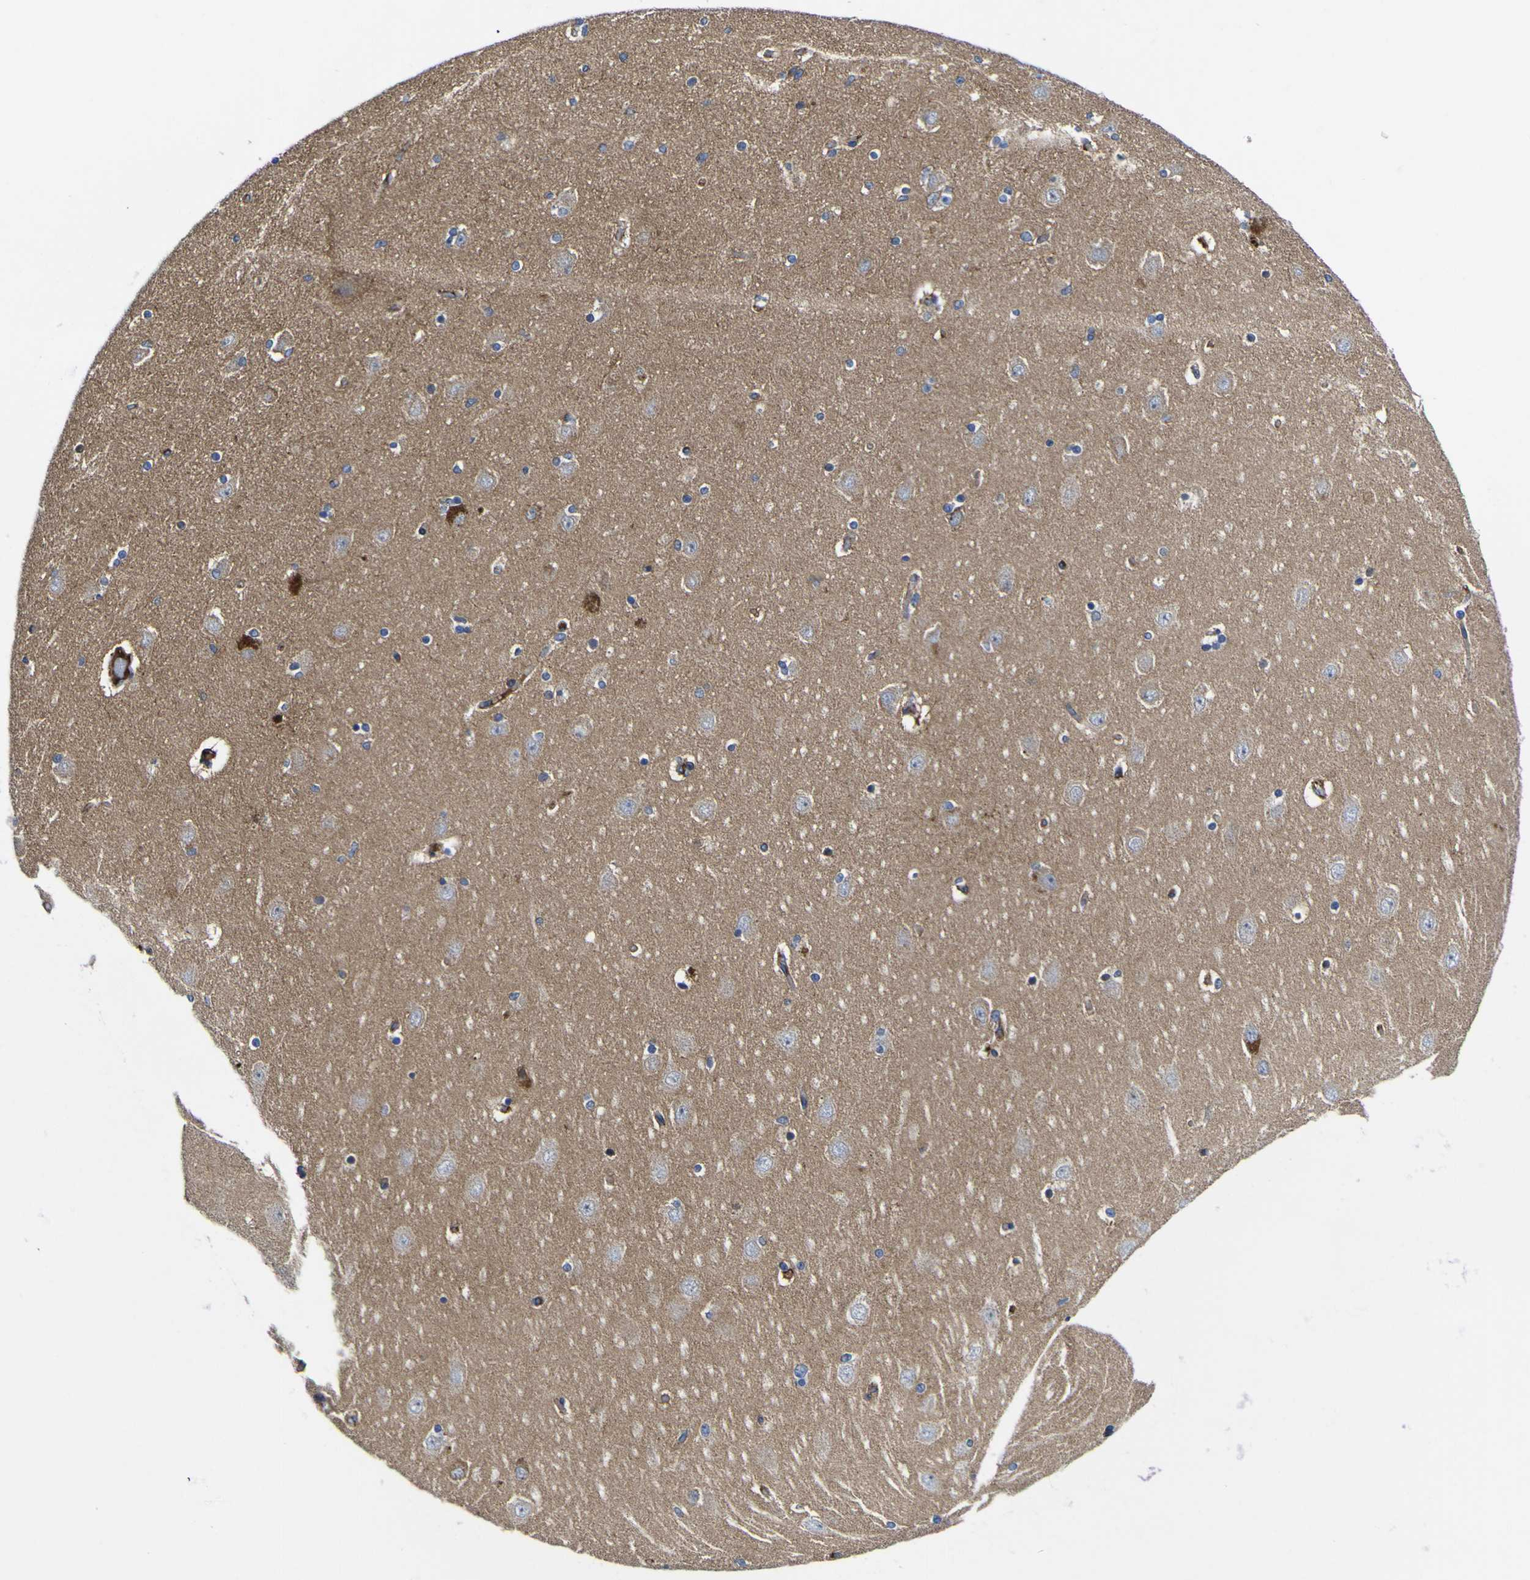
{"staining": {"intensity": "negative", "quantity": "none", "location": "none"}, "tissue": "hippocampus", "cell_type": "Glial cells", "image_type": "normal", "snomed": [{"axis": "morphology", "description": "Normal tissue, NOS"}, {"axis": "topography", "description": "Hippocampus"}], "caption": "Photomicrograph shows no significant protein staining in glial cells of benign hippocampus.", "gene": "CCDC90B", "patient": {"sex": "female", "age": 54}}